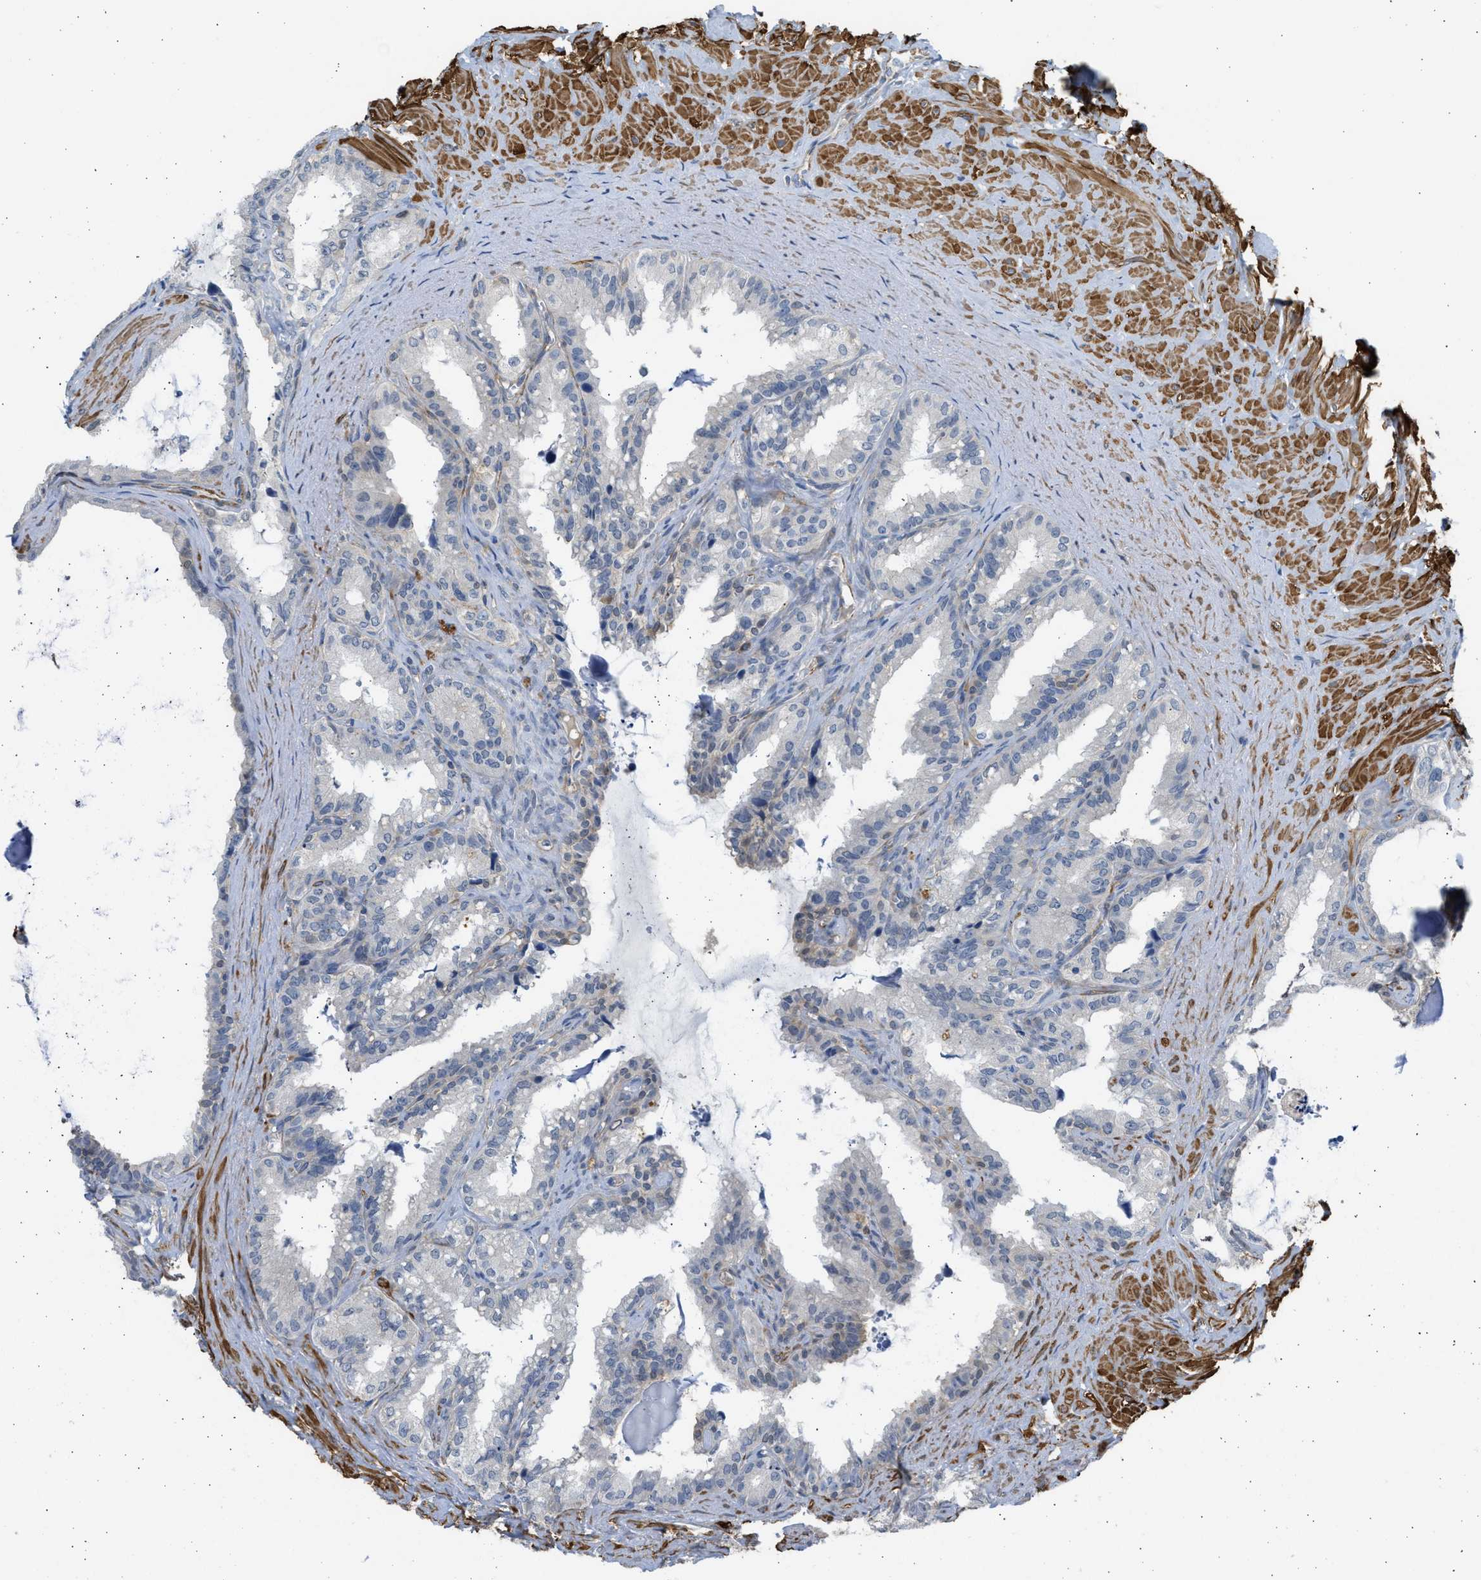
{"staining": {"intensity": "negative", "quantity": "none", "location": "none"}, "tissue": "seminal vesicle", "cell_type": "Glandular cells", "image_type": "normal", "snomed": [{"axis": "morphology", "description": "Normal tissue, NOS"}, {"axis": "topography", "description": "Seminal veicle"}], "caption": "High power microscopy photomicrograph of an immunohistochemistry micrograph of unremarkable seminal vesicle, revealing no significant expression in glandular cells.", "gene": "PCNX3", "patient": {"sex": "male", "age": 64}}